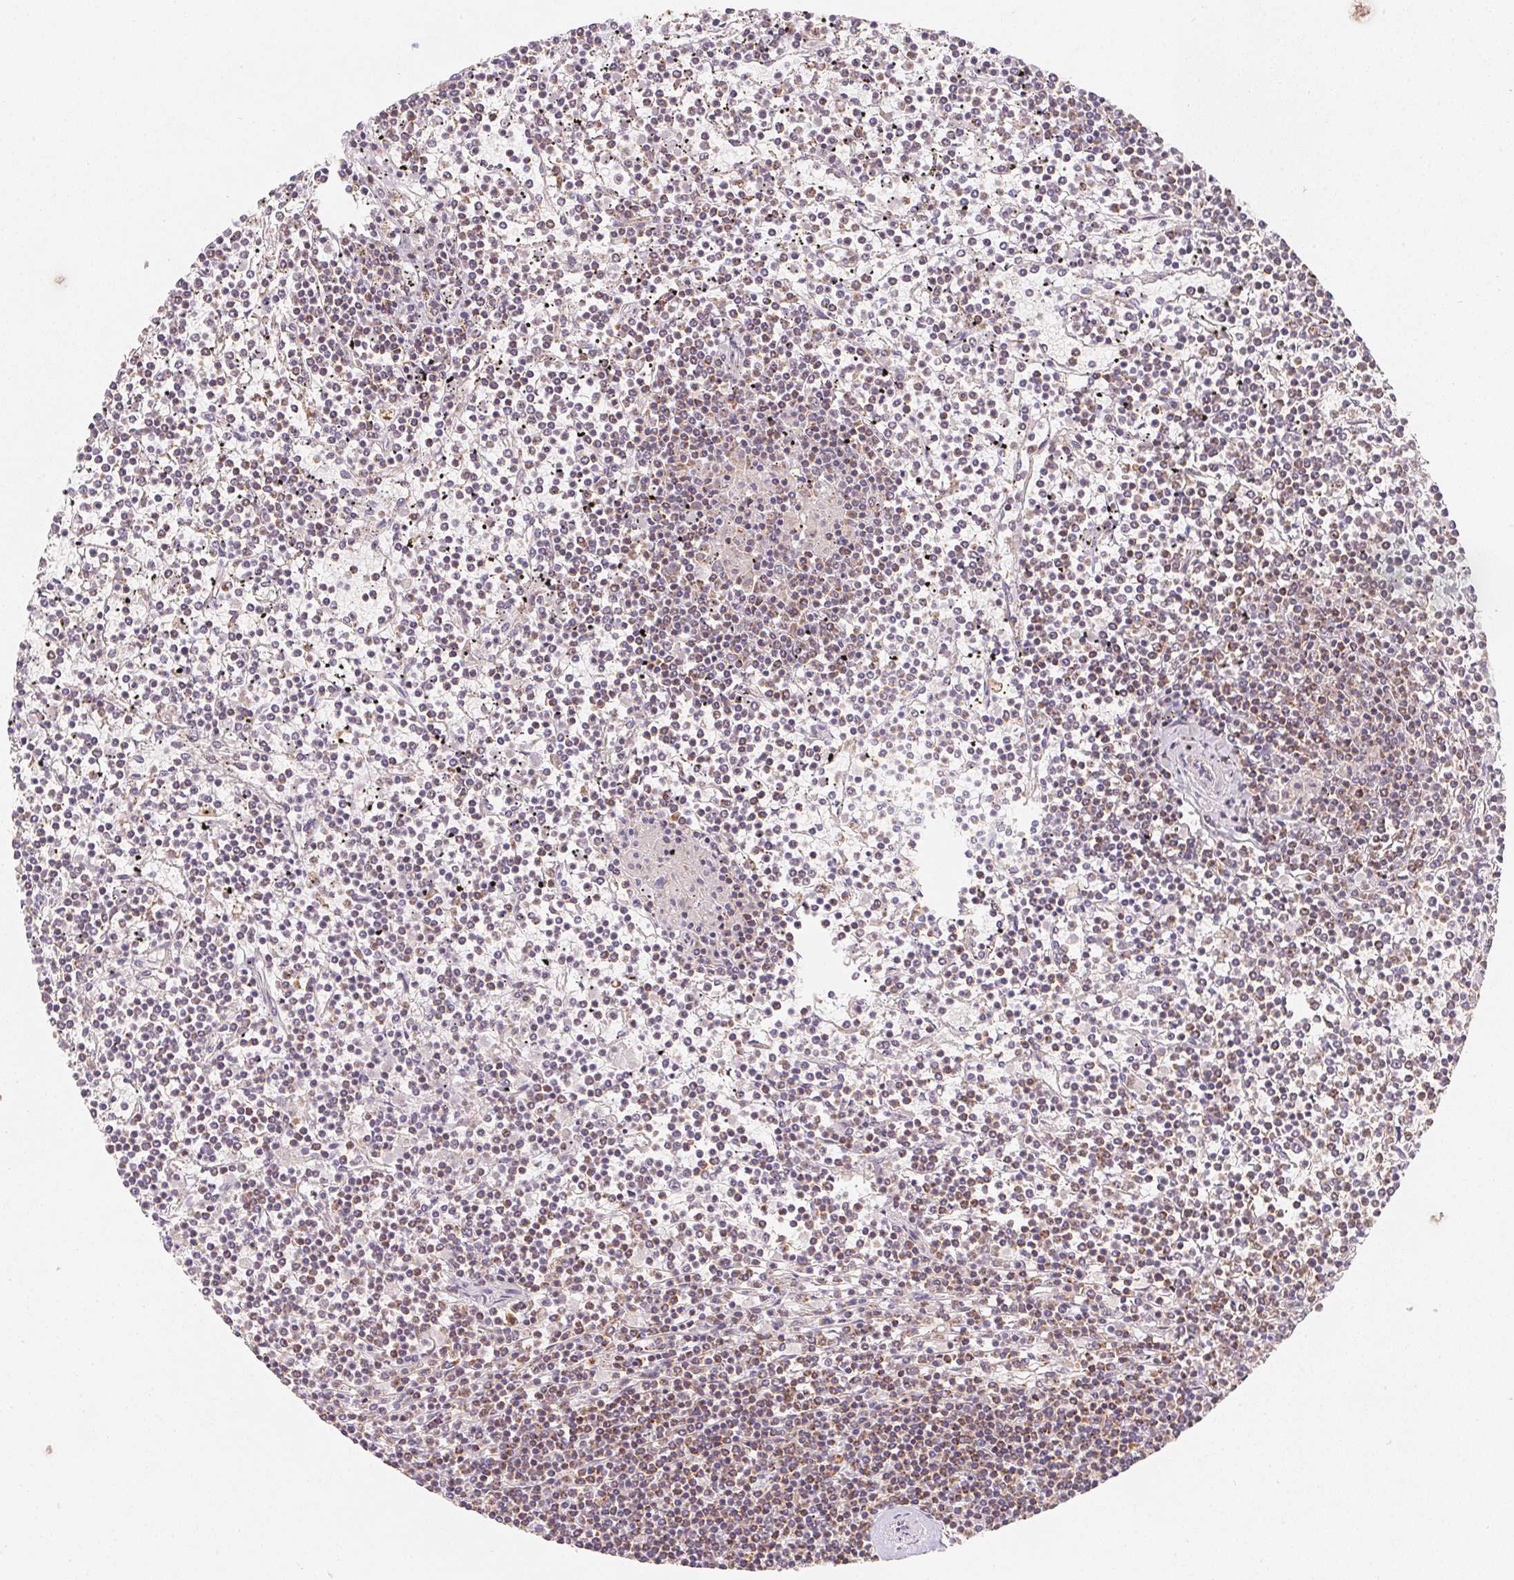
{"staining": {"intensity": "weak", "quantity": "<25%", "location": "cytoplasmic/membranous"}, "tissue": "lymphoma", "cell_type": "Tumor cells", "image_type": "cancer", "snomed": [{"axis": "morphology", "description": "Malignant lymphoma, non-Hodgkin's type, Low grade"}, {"axis": "topography", "description": "Spleen"}], "caption": "This is an IHC micrograph of human lymphoma. There is no expression in tumor cells.", "gene": "NDUFS6", "patient": {"sex": "female", "age": 19}}